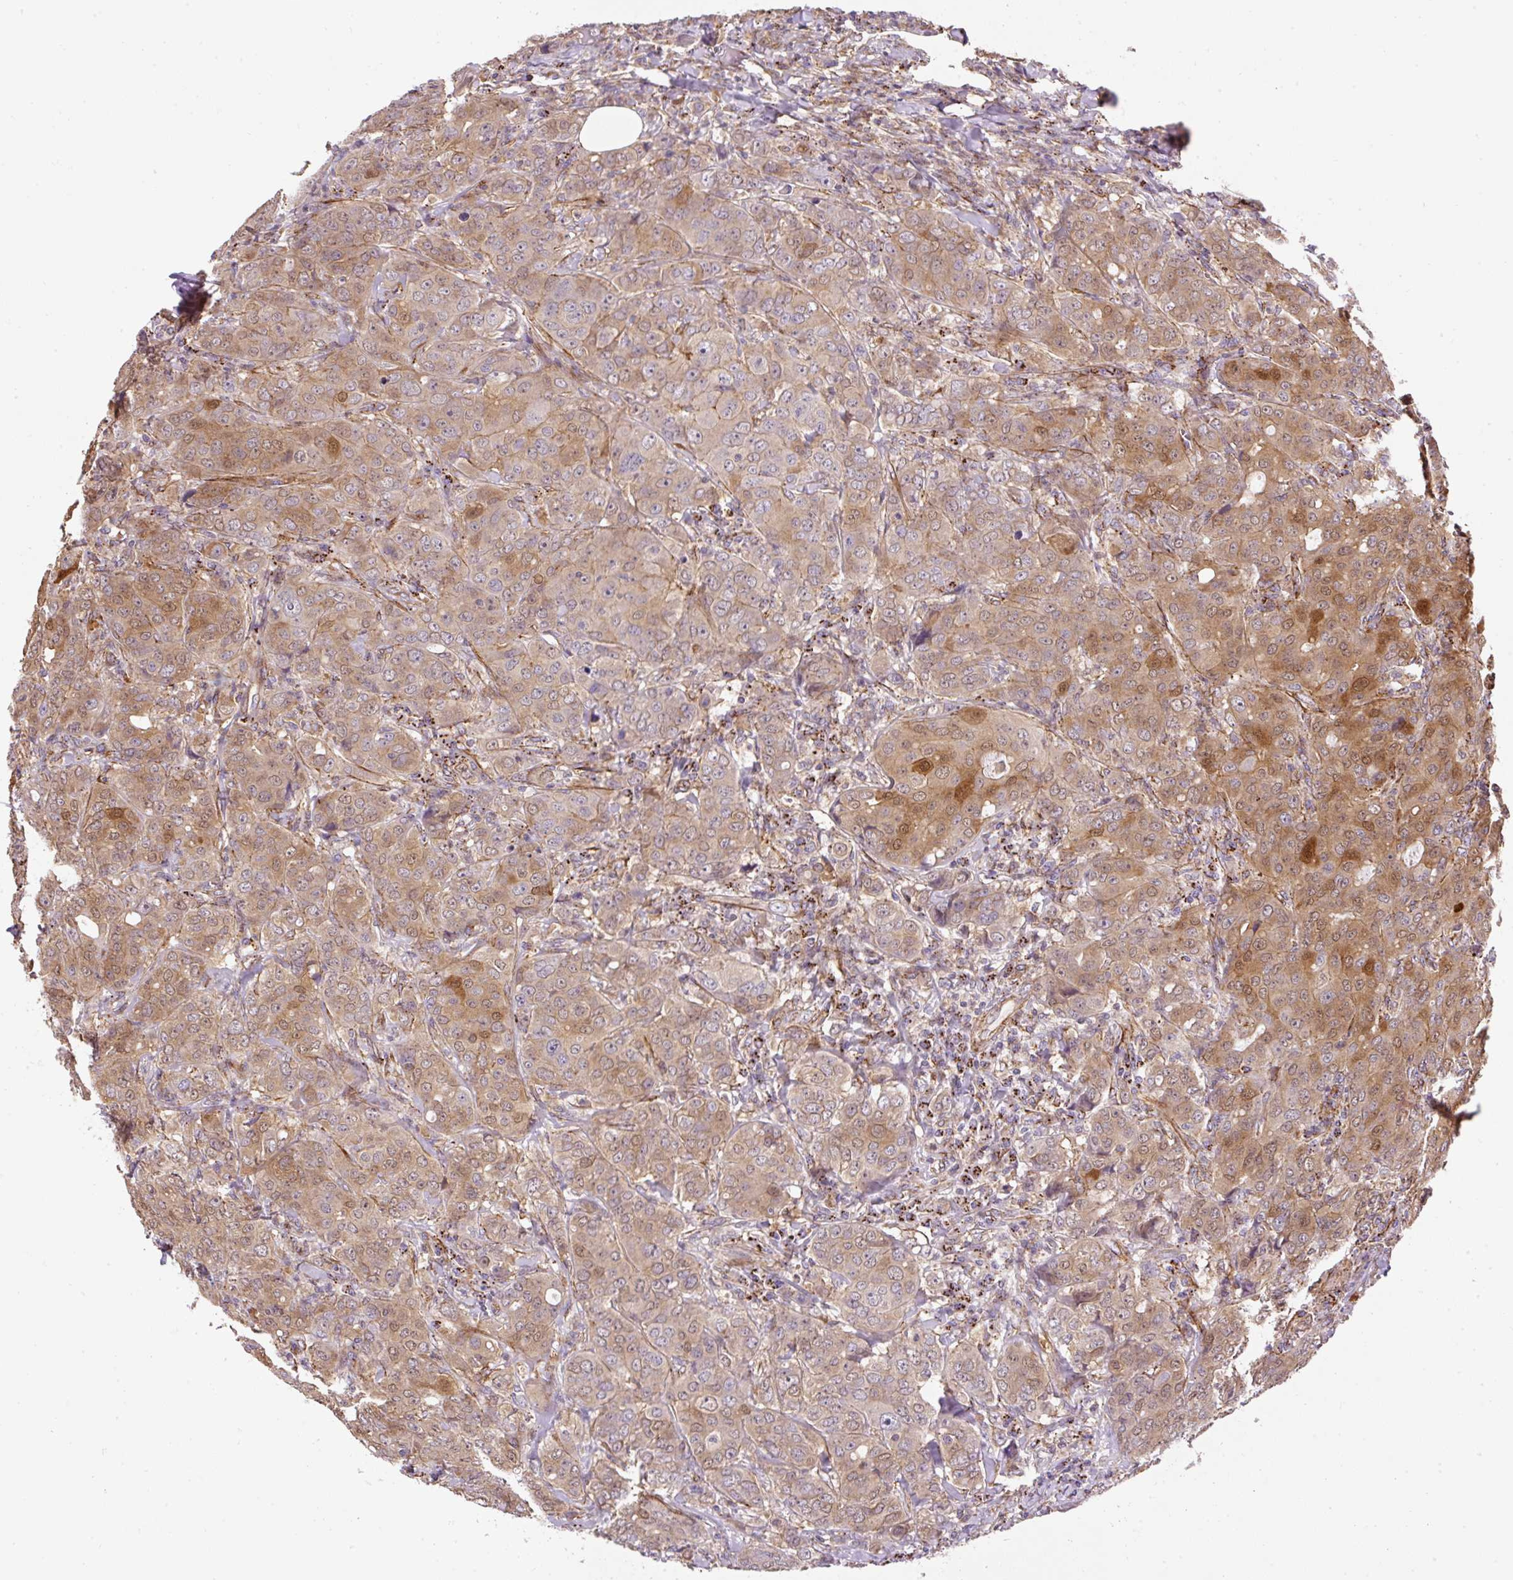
{"staining": {"intensity": "moderate", "quantity": ">75%", "location": "cytoplasmic/membranous"}, "tissue": "breast cancer", "cell_type": "Tumor cells", "image_type": "cancer", "snomed": [{"axis": "morphology", "description": "Duct carcinoma"}, {"axis": "topography", "description": "Breast"}], "caption": "IHC histopathology image of neoplastic tissue: breast invasive ductal carcinoma stained using IHC shows medium levels of moderate protein expression localized specifically in the cytoplasmic/membranous of tumor cells, appearing as a cytoplasmic/membranous brown color.", "gene": "RNF170", "patient": {"sex": "female", "age": 43}}